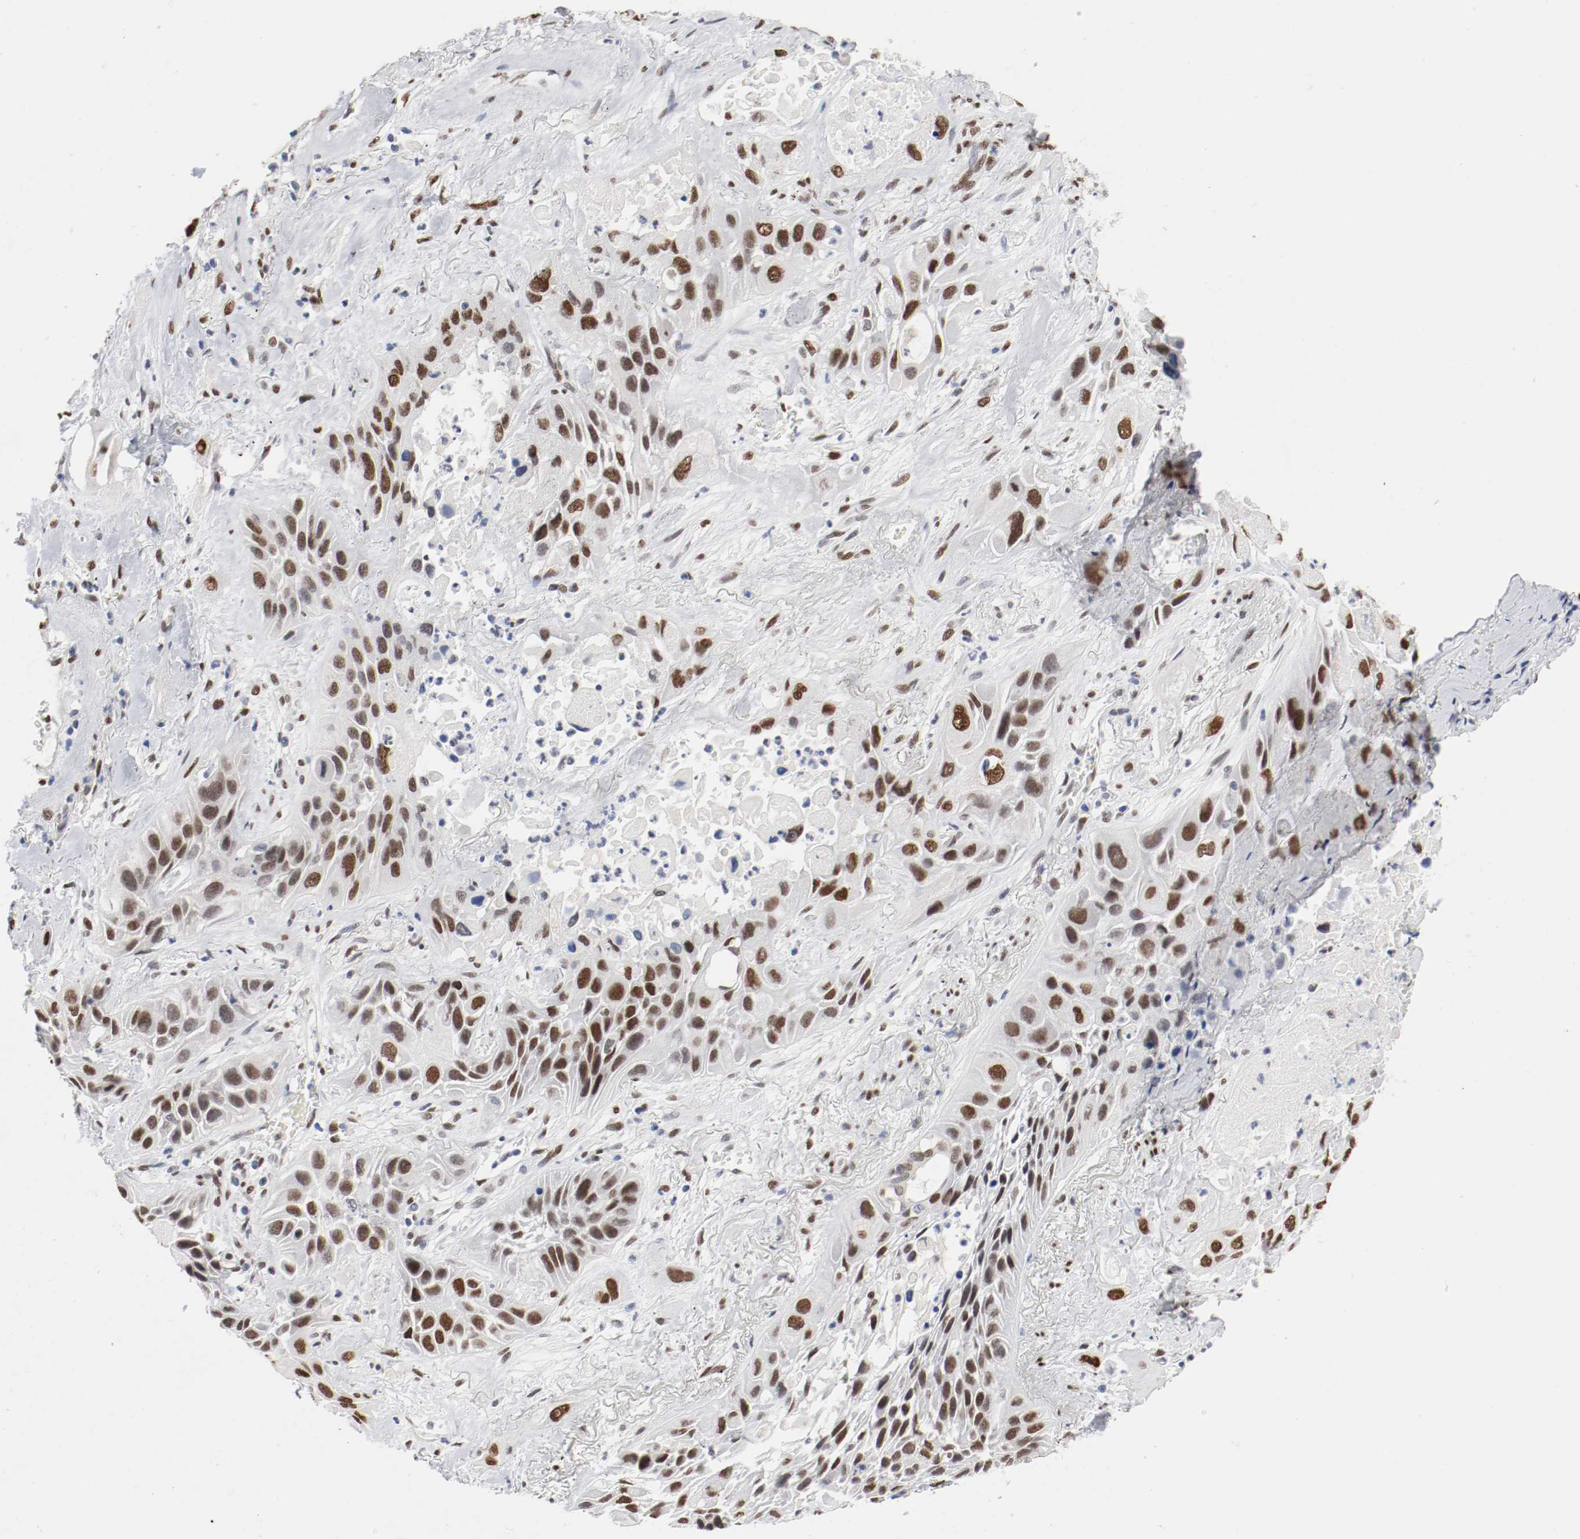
{"staining": {"intensity": "strong", "quantity": ">75%", "location": "nuclear"}, "tissue": "lung cancer", "cell_type": "Tumor cells", "image_type": "cancer", "snomed": [{"axis": "morphology", "description": "Squamous cell carcinoma, NOS"}, {"axis": "topography", "description": "Lung"}], "caption": "Strong nuclear expression is identified in about >75% of tumor cells in squamous cell carcinoma (lung).", "gene": "FOSL2", "patient": {"sex": "female", "age": 76}}